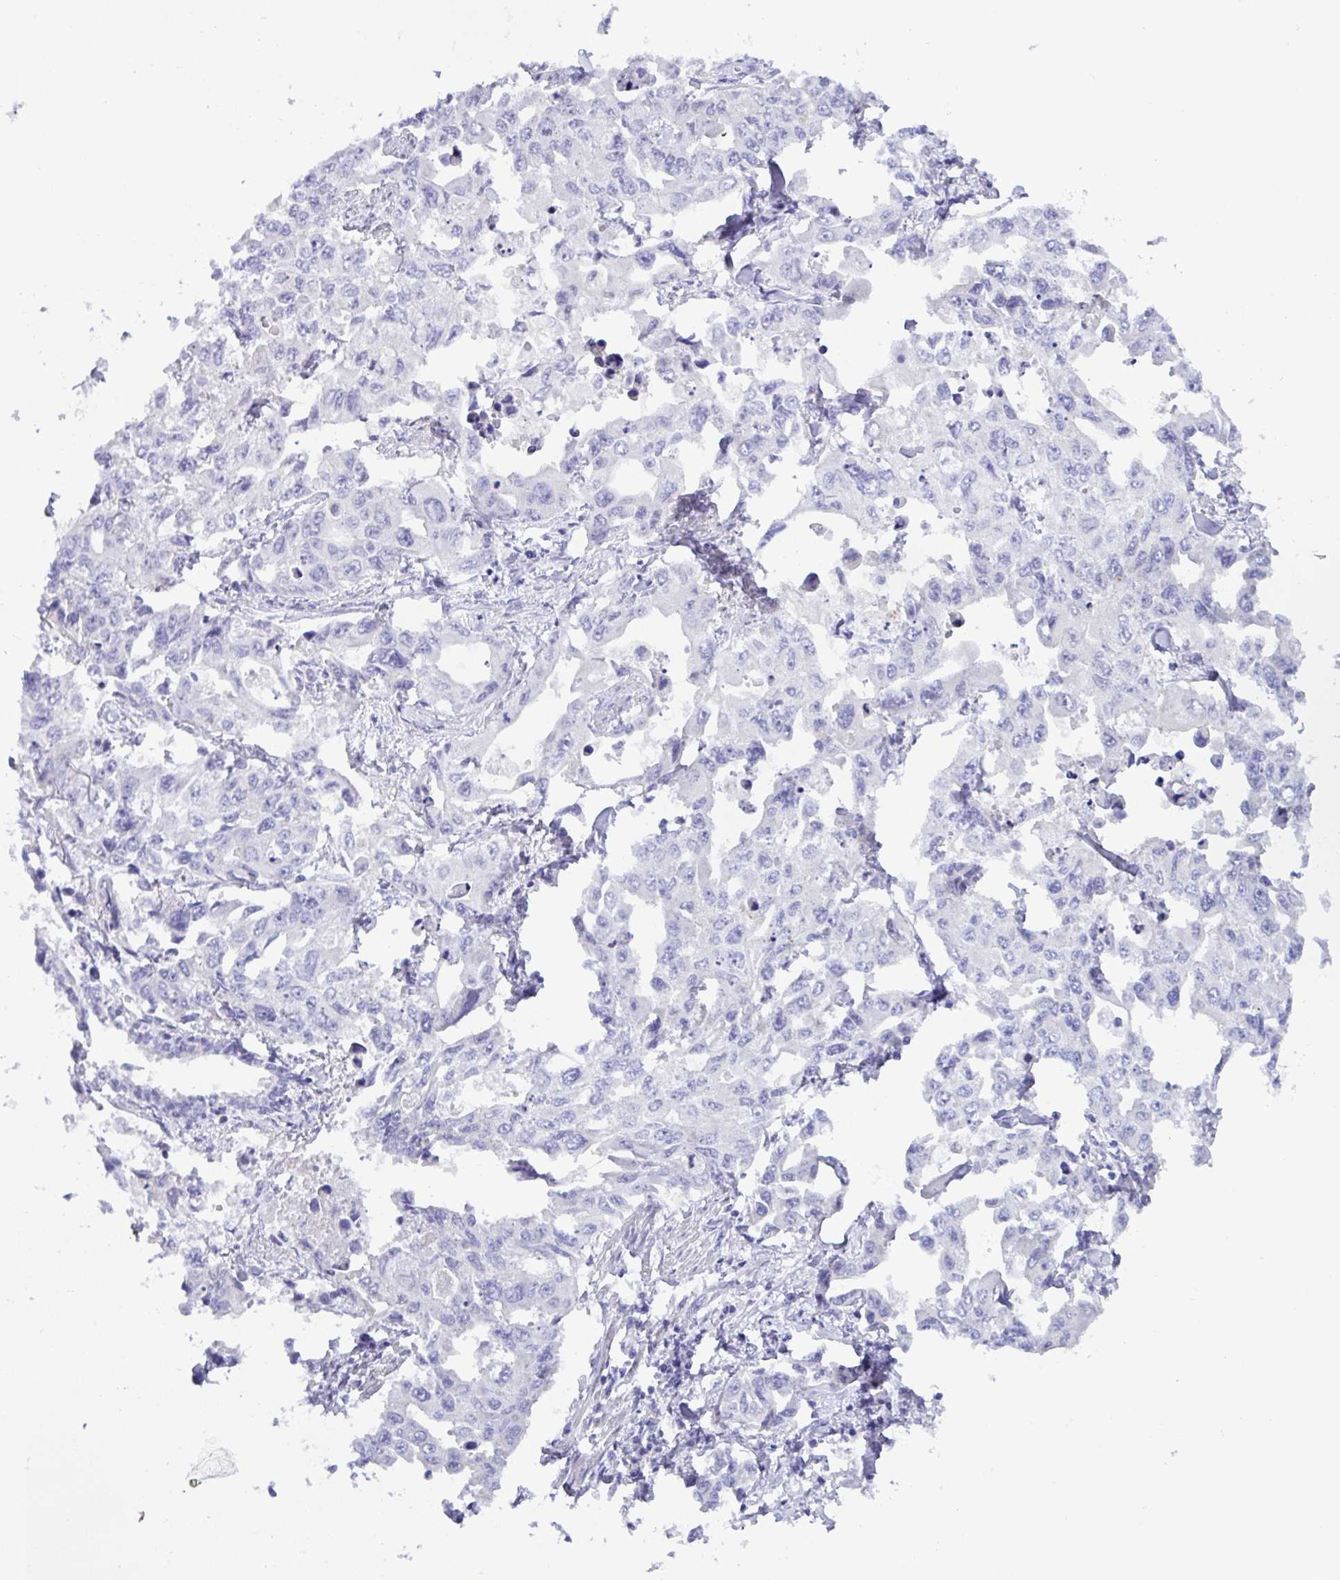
{"staining": {"intensity": "negative", "quantity": "none", "location": "none"}, "tissue": "lung cancer", "cell_type": "Tumor cells", "image_type": "cancer", "snomed": [{"axis": "morphology", "description": "Adenocarcinoma, NOS"}, {"axis": "topography", "description": "Lung"}], "caption": "Immunohistochemical staining of human lung adenocarcinoma displays no significant staining in tumor cells. (DAB (3,3'-diaminobenzidine) immunohistochemistry (IHC) with hematoxylin counter stain).", "gene": "MED11", "patient": {"sex": "male", "age": 64}}